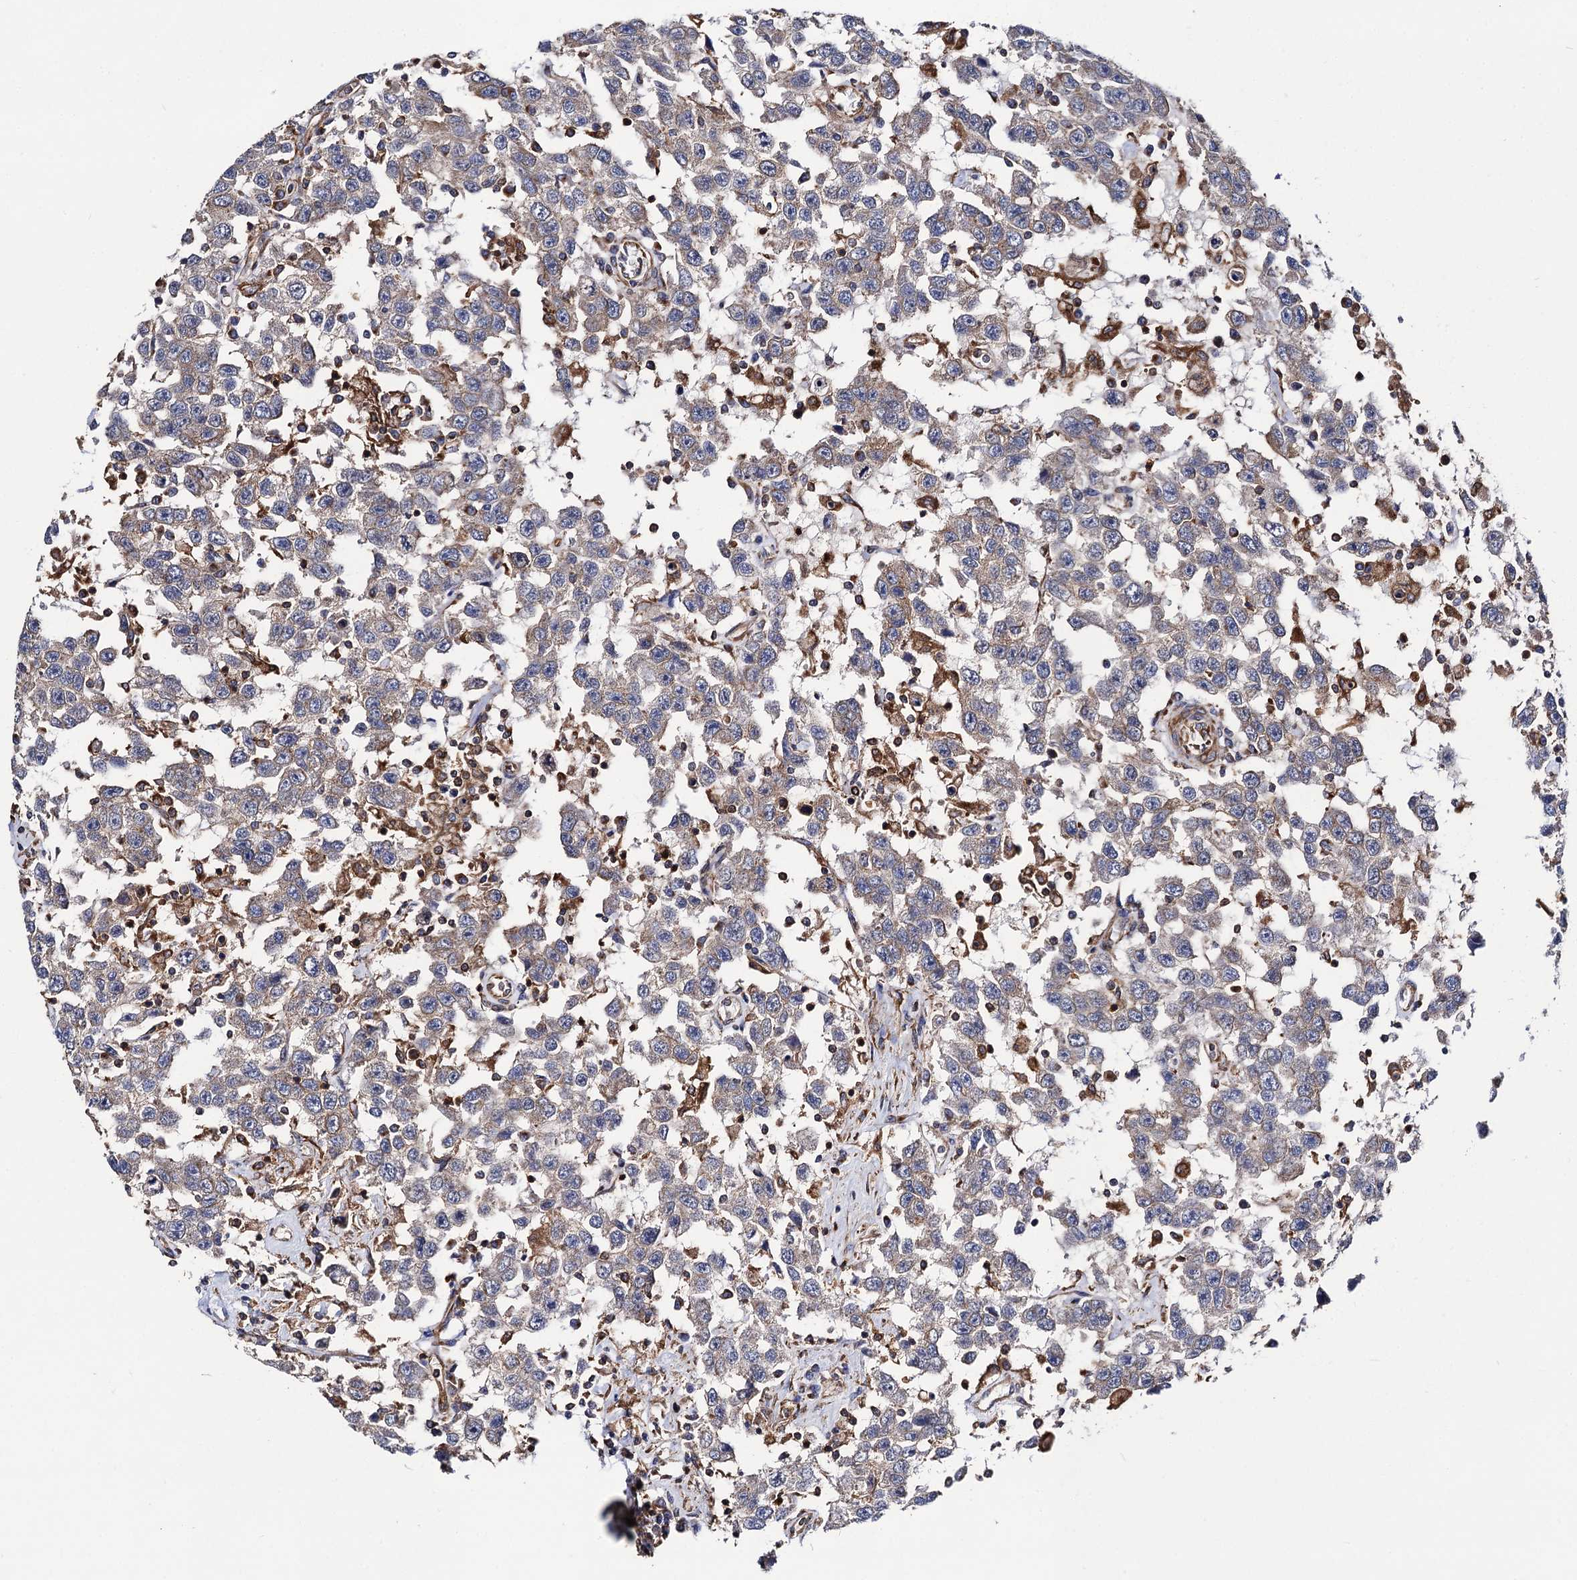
{"staining": {"intensity": "negative", "quantity": "none", "location": "none"}, "tissue": "testis cancer", "cell_type": "Tumor cells", "image_type": "cancer", "snomed": [{"axis": "morphology", "description": "Seminoma, NOS"}, {"axis": "topography", "description": "Testis"}], "caption": "Human seminoma (testis) stained for a protein using immunohistochemistry (IHC) shows no staining in tumor cells.", "gene": "DYDC1", "patient": {"sex": "male", "age": 41}}